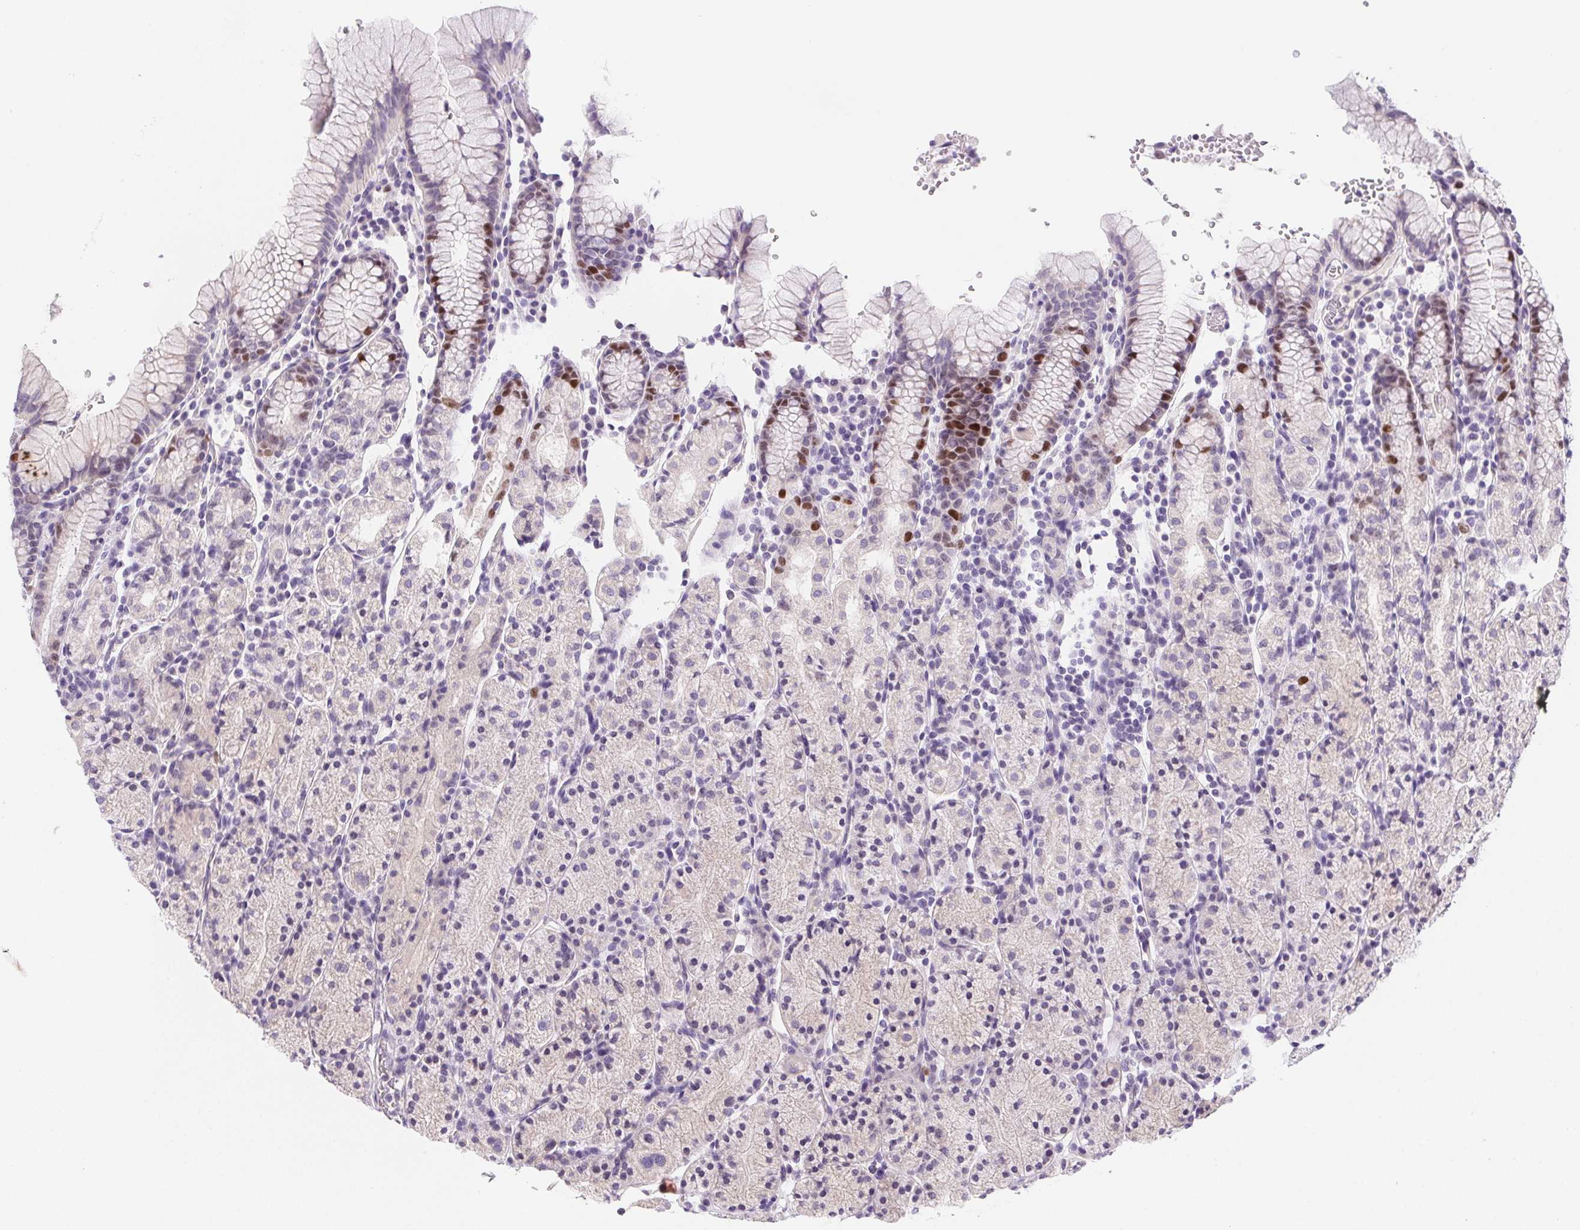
{"staining": {"intensity": "moderate", "quantity": "<25%", "location": "nuclear"}, "tissue": "stomach", "cell_type": "Glandular cells", "image_type": "normal", "snomed": [{"axis": "morphology", "description": "Normal tissue, NOS"}, {"axis": "topography", "description": "Stomach, upper"}, {"axis": "topography", "description": "Stomach"}], "caption": "Immunohistochemistry of benign stomach displays low levels of moderate nuclear staining in approximately <25% of glandular cells.", "gene": "HELLS", "patient": {"sex": "male", "age": 62}}